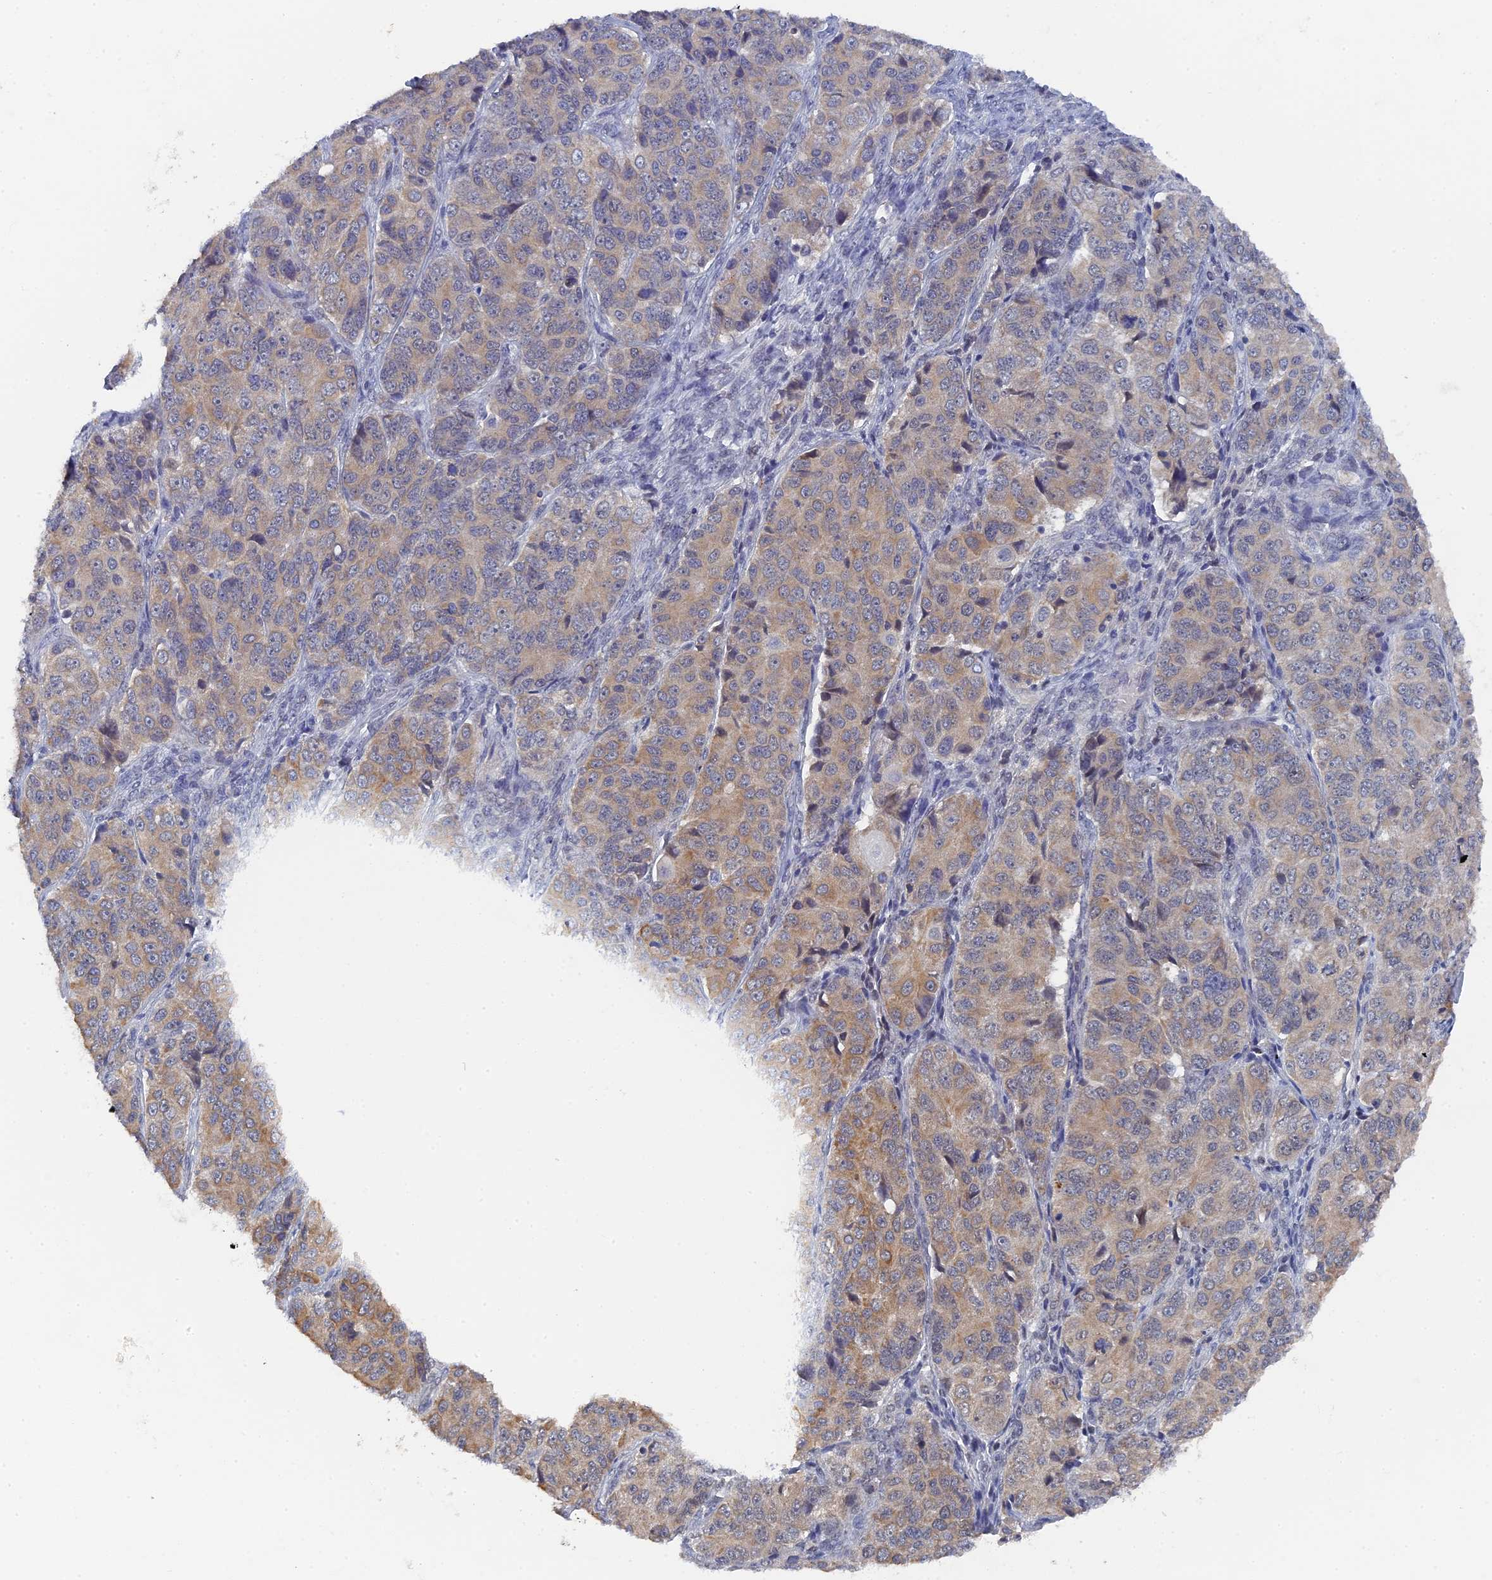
{"staining": {"intensity": "moderate", "quantity": "<25%", "location": "cytoplasmic/membranous"}, "tissue": "ovarian cancer", "cell_type": "Tumor cells", "image_type": "cancer", "snomed": [{"axis": "morphology", "description": "Carcinoma, endometroid"}, {"axis": "topography", "description": "Ovary"}], "caption": "High-power microscopy captured an IHC micrograph of ovarian cancer (endometroid carcinoma), revealing moderate cytoplasmic/membranous expression in about <25% of tumor cells.", "gene": "MIGA2", "patient": {"sex": "female", "age": 51}}